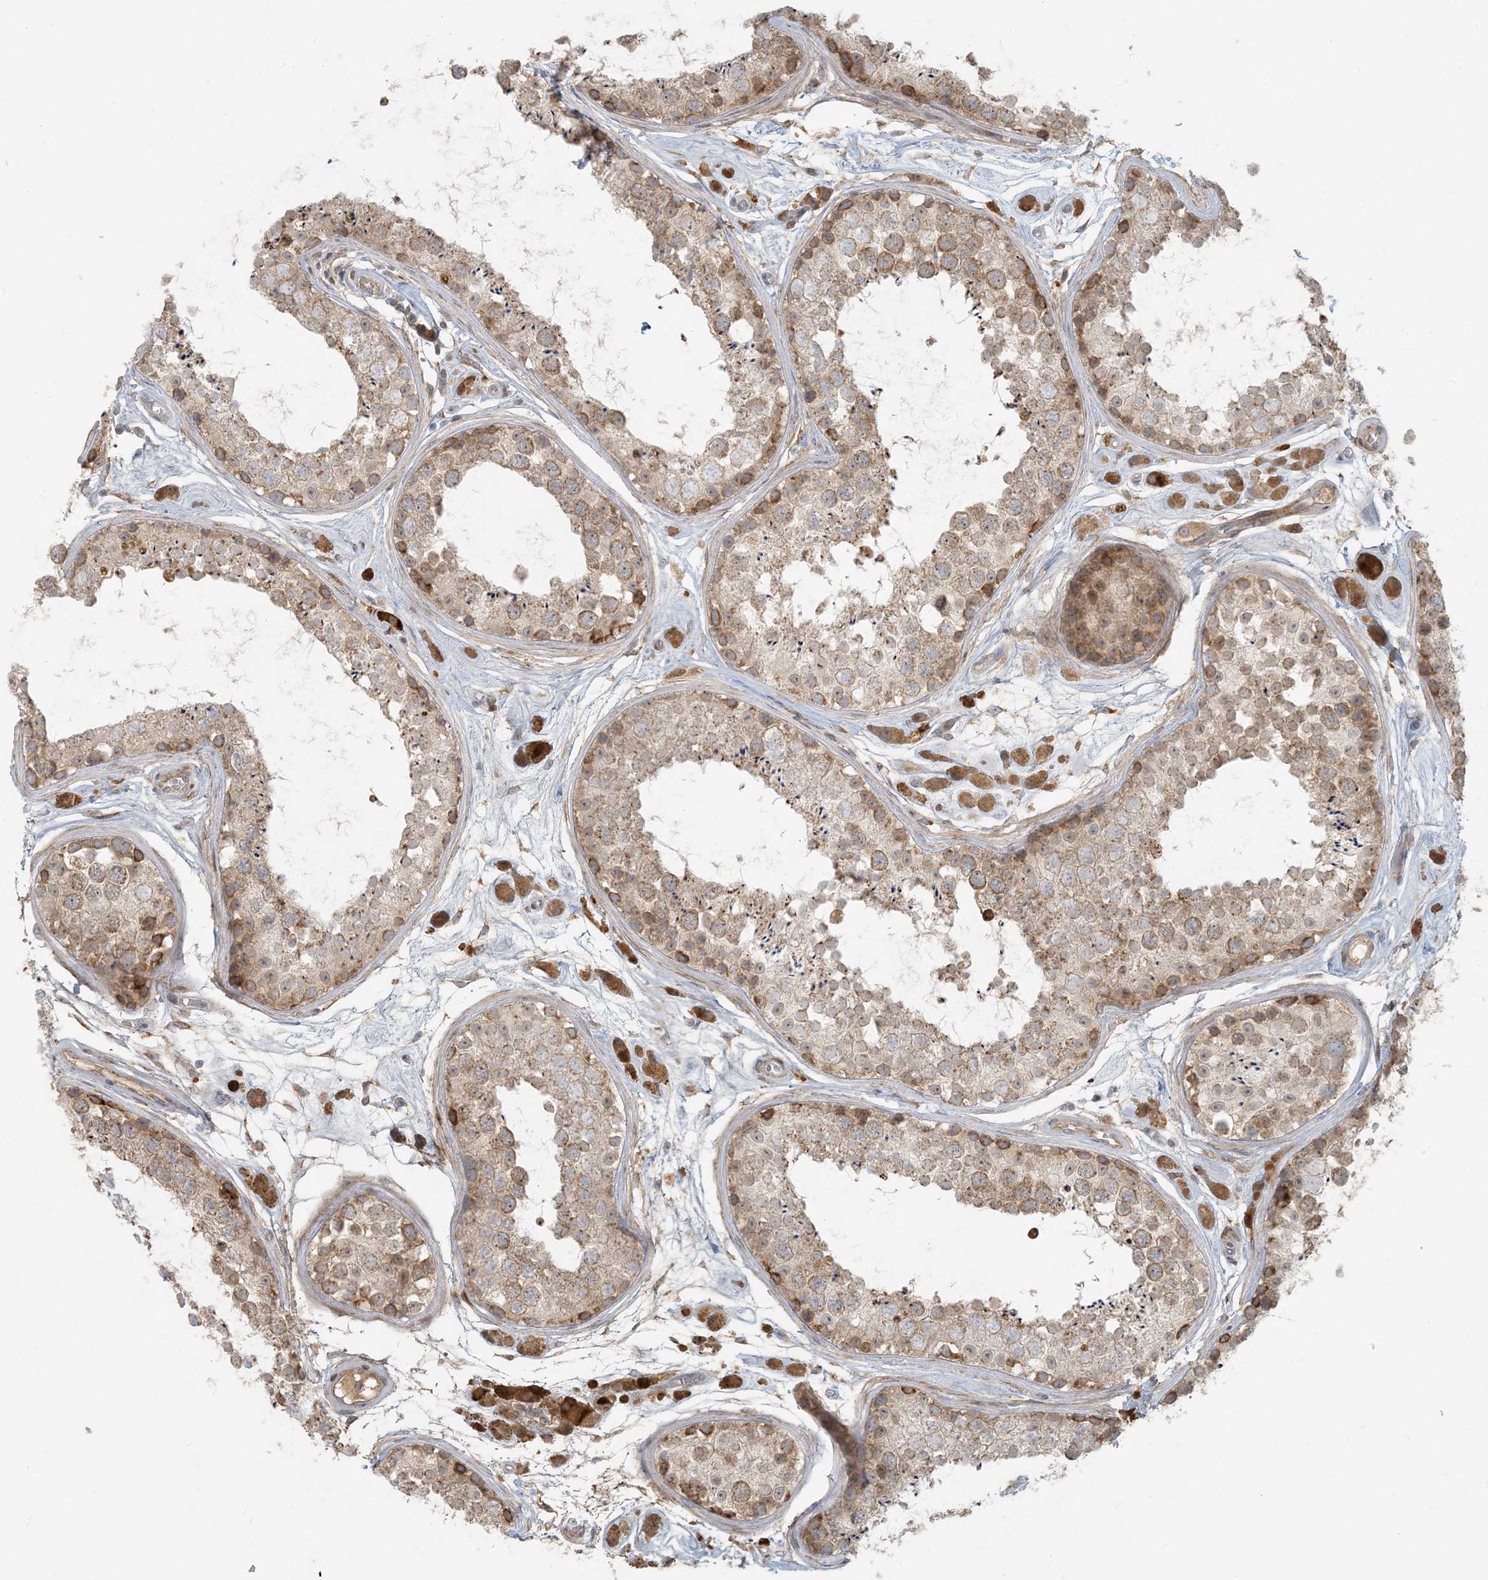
{"staining": {"intensity": "moderate", "quantity": "25%-75%", "location": "cytoplasmic/membranous"}, "tissue": "testis", "cell_type": "Cells in seminiferous ducts", "image_type": "normal", "snomed": [{"axis": "morphology", "description": "Normal tissue, NOS"}, {"axis": "topography", "description": "Testis"}], "caption": "Immunohistochemistry (IHC) micrograph of unremarkable human testis stained for a protein (brown), which exhibits medium levels of moderate cytoplasmic/membranous staining in approximately 25%-75% of cells in seminiferous ducts.", "gene": "HACL1", "patient": {"sex": "male", "age": 25}}